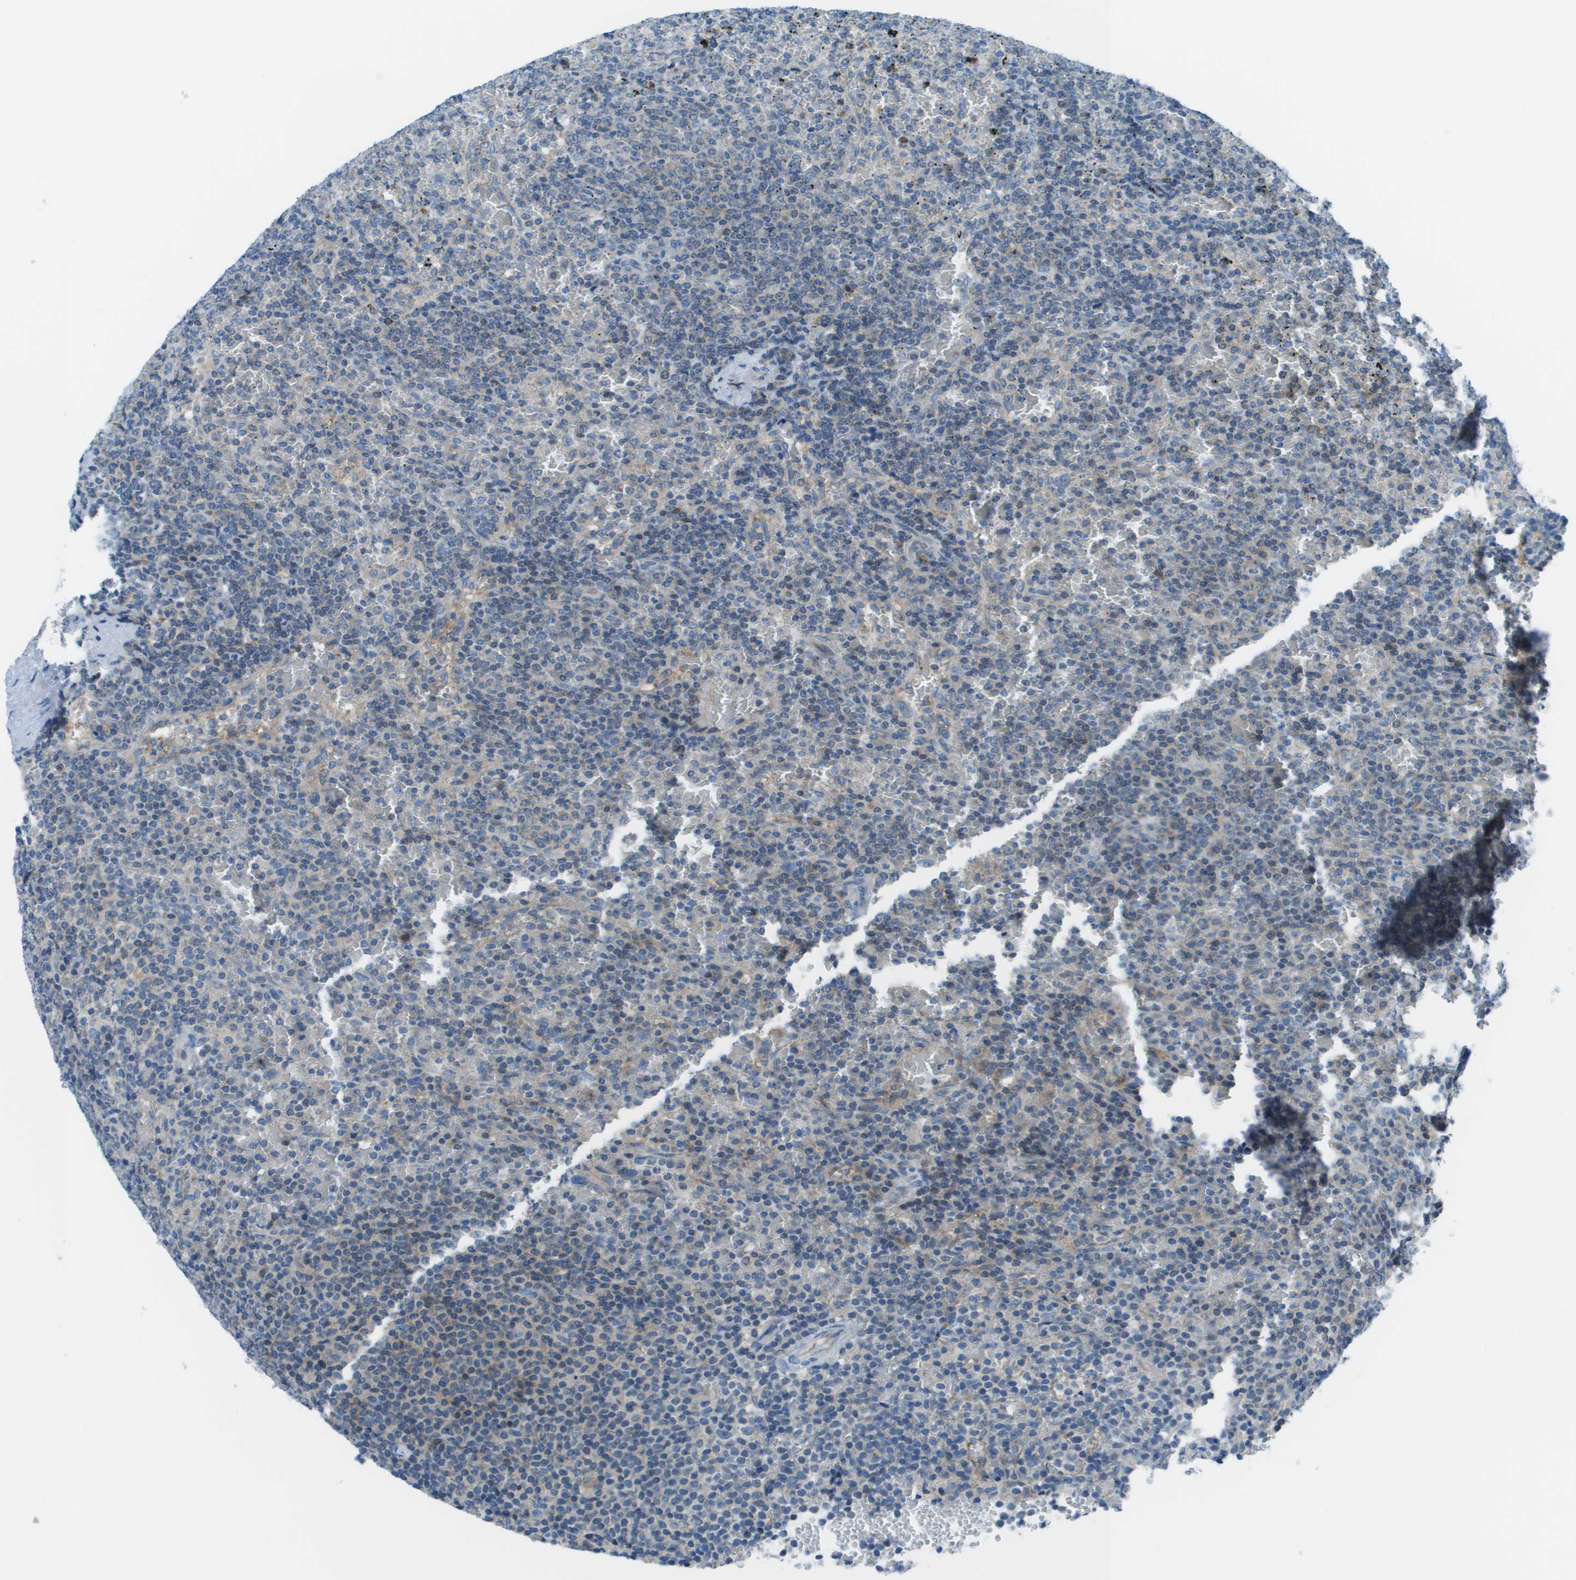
{"staining": {"intensity": "negative", "quantity": "none", "location": "none"}, "tissue": "lymphoma", "cell_type": "Tumor cells", "image_type": "cancer", "snomed": [{"axis": "morphology", "description": "Malignant lymphoma, non-Hodgkin's type, Low grade"}, {"axis": "topography", "description": "Spleen"}], "caption": "The IHC micrograph has no significant expression in tumor cells of malignant lymphoma, non-Hodgkin's type (low-grade) tissue. (Stains: DAB IHC with hematoxylin counter stain, Microscopy: brightfield microscopy at high magnification).", "gene": "STIP1", "patient": {"sex": "female", "age": 77}}